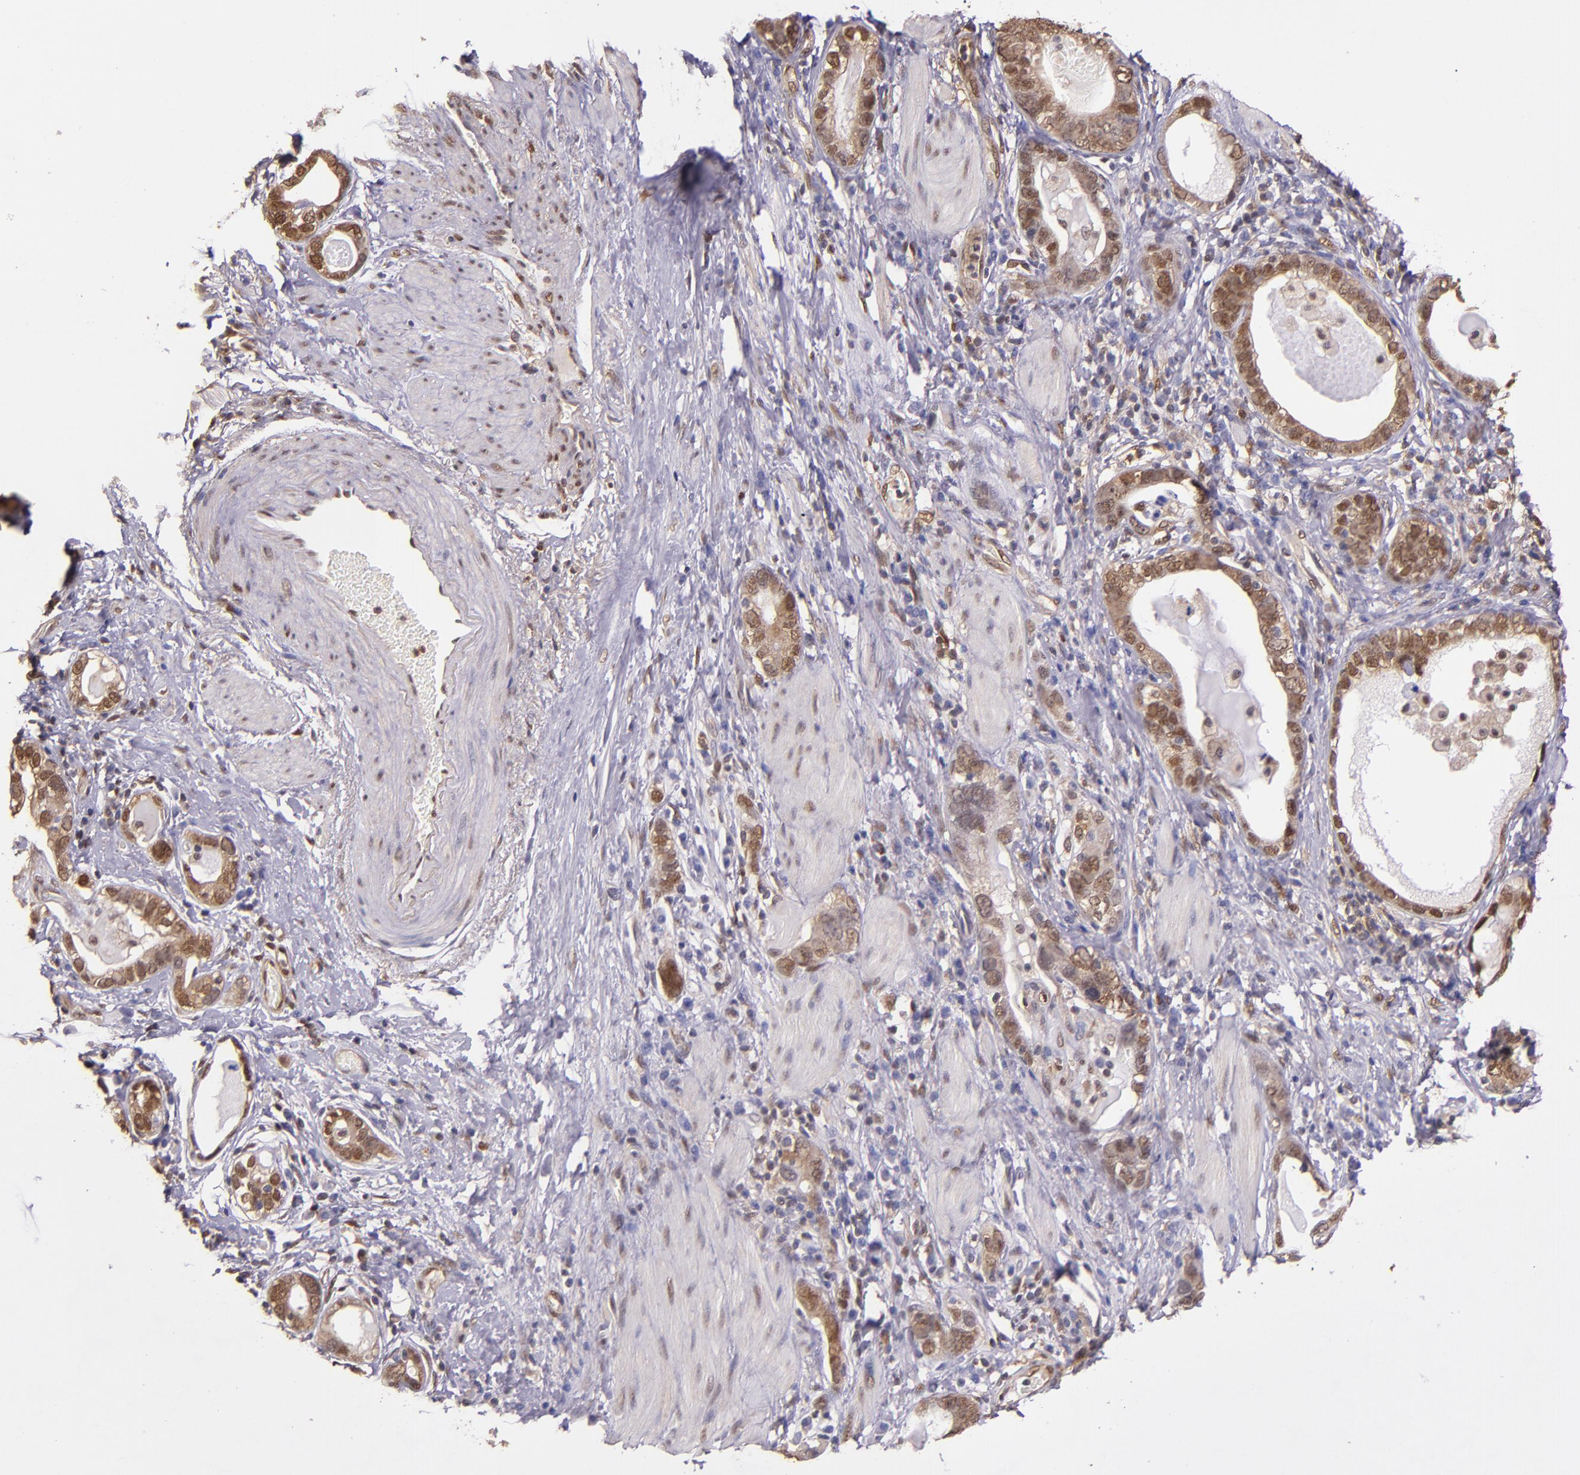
{"staining": {"intensity": "moderate", "quantity": "25%-75%", "location": "cytoplasmic/membranous,nuclear"}, "tissue": "stomach cancer", "cell_type": "Tumor cells", "image_type": "cancer", "snomed": [{"axis": "morphology", "description": "Adenocarcinoma, NOS"}, {"axis": "topography", "description": "Stomach, lower"}], "caption": "Immunohistochemistry micrograph of neoplastic tissue: human stomach cancer stained using IHC displays medium levels of moderate protein expression localized specifically in the cytoplasmic/membranous and nuclear of tumor cells, appearing as a cytoplasmic/membranous and nuclear brown color.", "gene": "STAT6", "patient": {"sex": "female", "age": 93}}